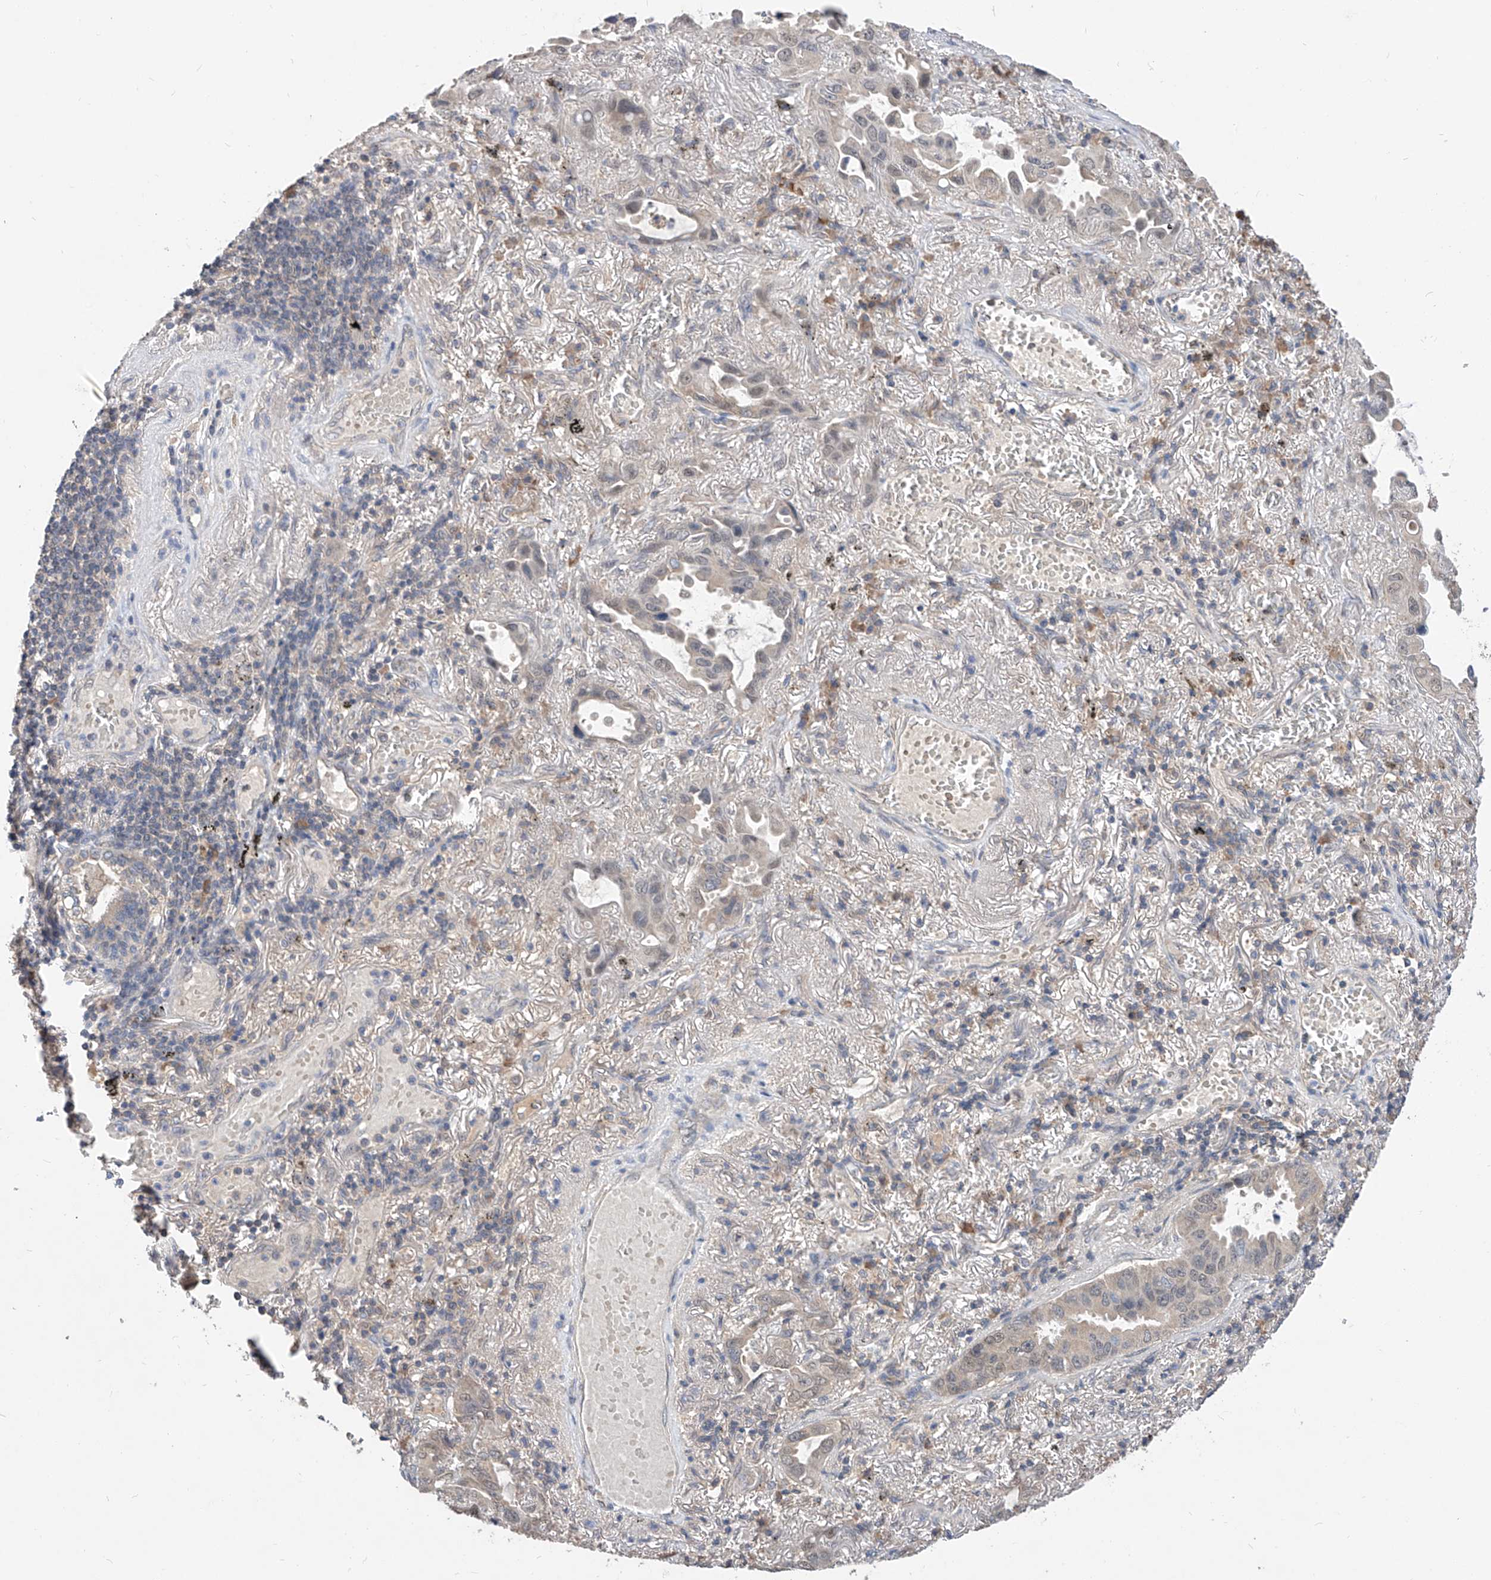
{"staining": {"intensity": "weak", "quantity": "<25%", "location": "cytoplasmic/membranous"}, "tissue": "lung cancer", "cell_type": "Tumor cells", "image_type": "cancer", "snomed": [{"axis": "morphology", "description": "Adenocarcinoma, NOS"}, {"axis": "topography", "description": "Lung"}], "caption": "Protein analysis of lung cancer (adenocarcinoma) exhibits no significant expression in tumor cells. (Stains: DAB (3,3'-diaminobenzidine) IHC with hematoxylin counter stain, Microscopy: brightfield microscopy at high magnification).", "gene": "CARMIL3", "patient": {"sex": "male", "age": 64}}